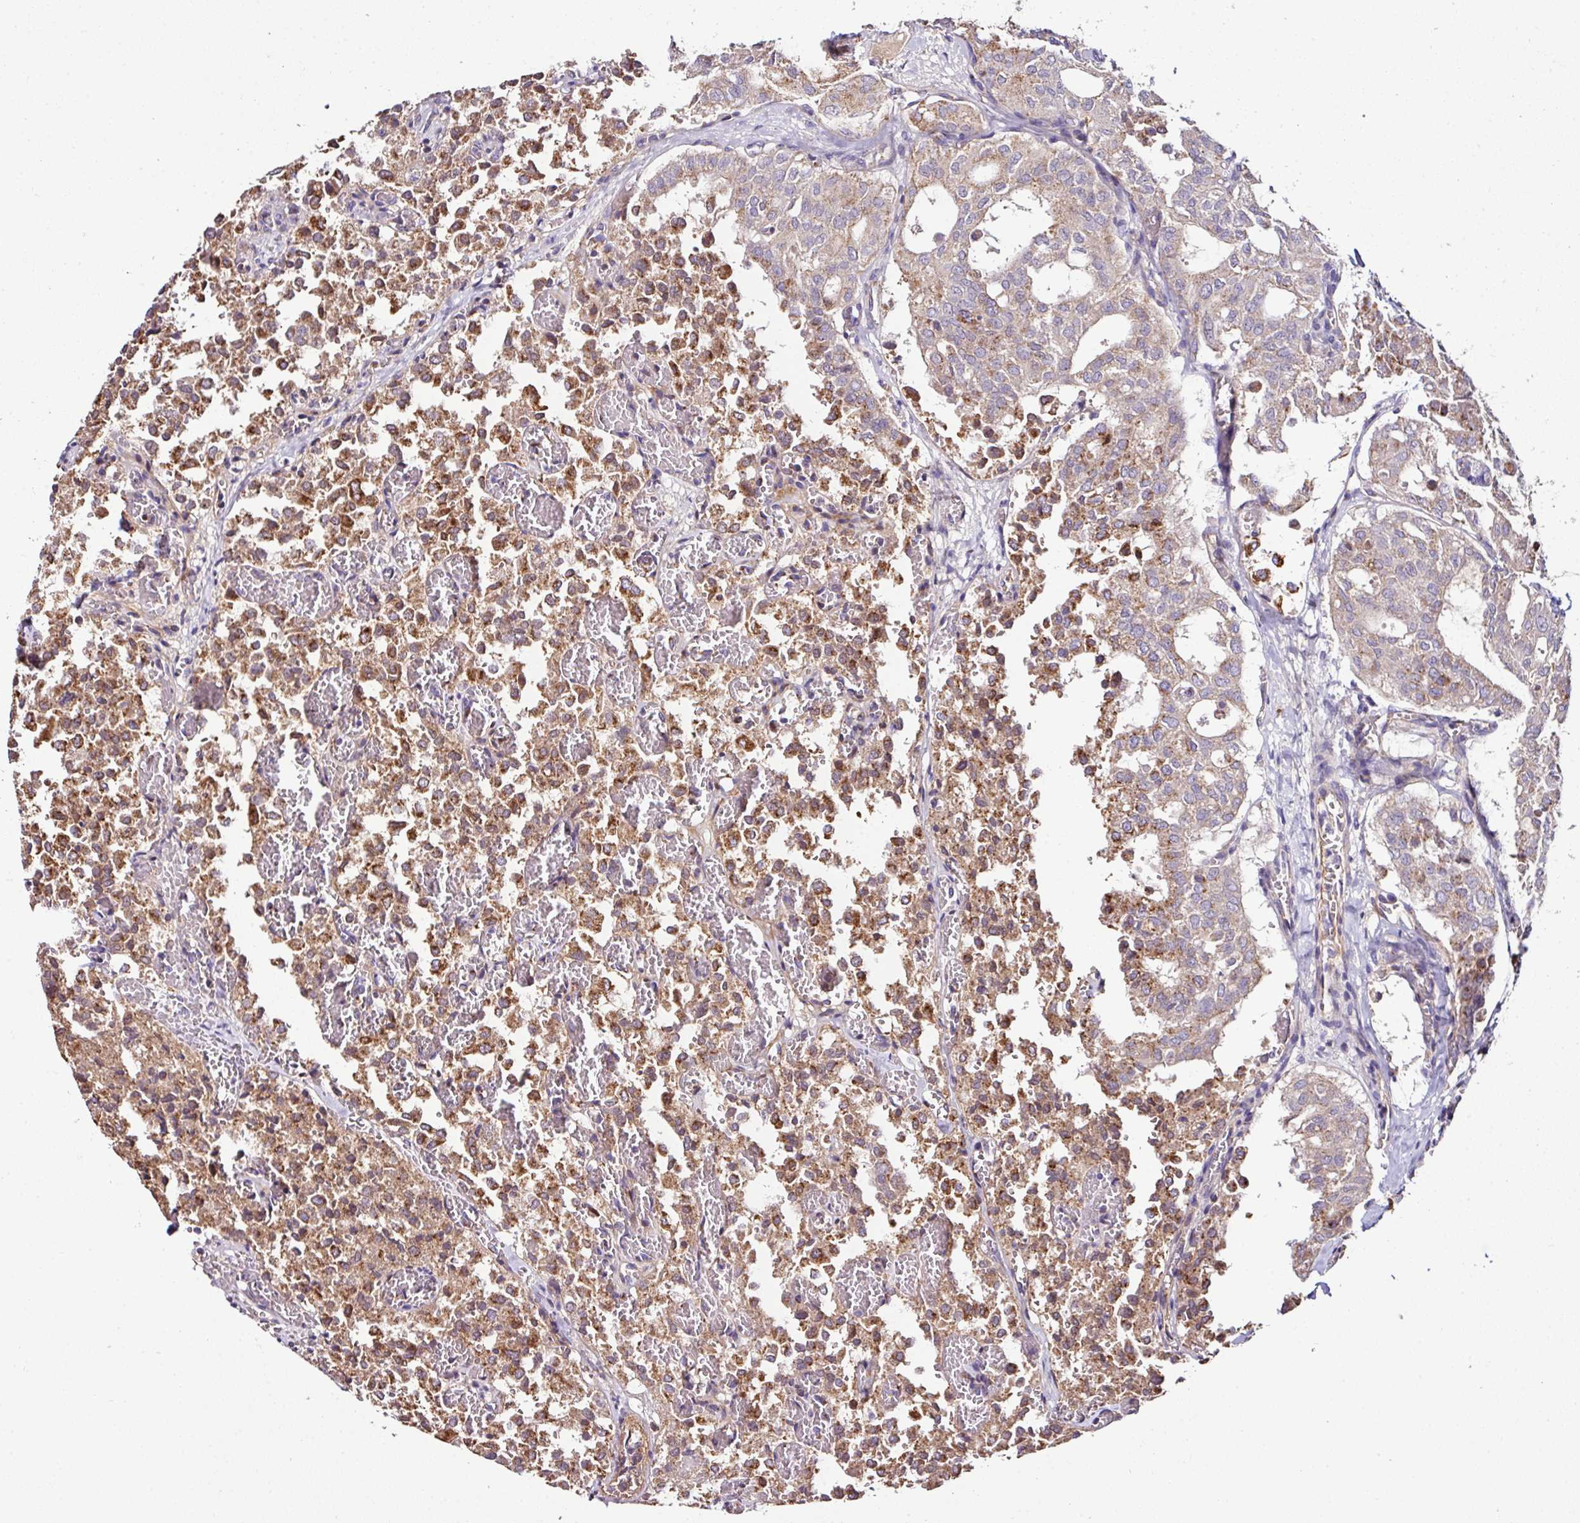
{"staining": {"intensity": "moderate", "quantity": "<25%", "location": "cytoplasmic/membranous"}, "tissue": "thyroid cancer", "cell_type": "Tumor cells", "image_type": "cancer", "snomed": [{"axis": "morphology", "description": "Follicular adenoma carcinoma, NOS"}, {"axis": "topography", "description": "Thyroid gland"}], "caption": "A high-resolution micrograph shows IHC staining of thyroid cancer (follicular adenoma carcinoma), which demonstrates moderate cytoplasmic/membranous positivity in approximately <25% of tumor cells.", "gene": "CPD", "patient": {"sex": "male", "age": 75}}